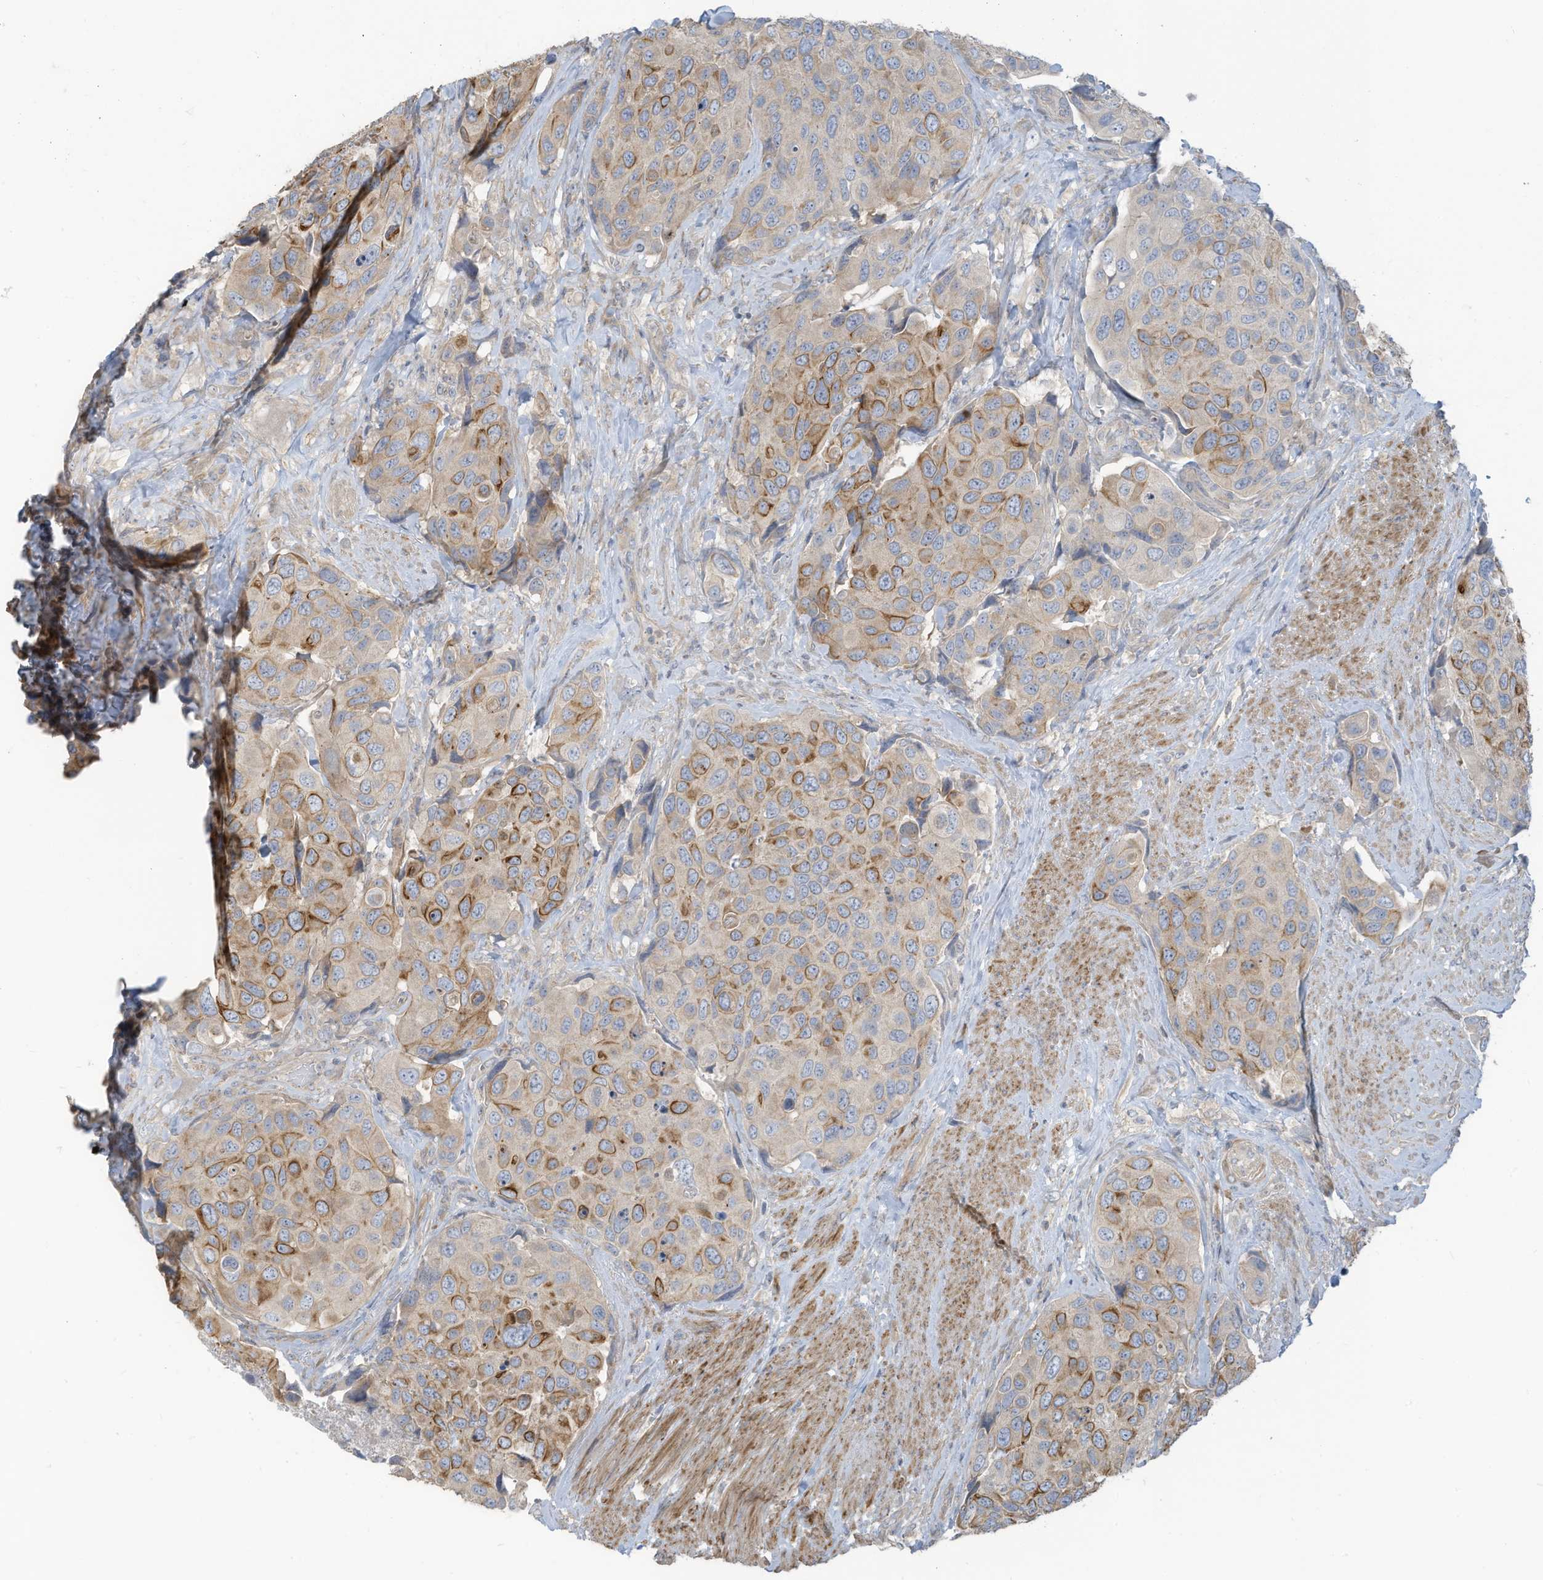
{"staining": {"intensity": "moderate", "quantity": "25%-75%", "location": "cytoplasmic/membranous"}, "tissue": "urothelial cancer", "cell_type": "Tumor cells", "image_type": "cancer", "snomed": [{"axis": "morphology", "description": "Urothelial carcinoma, High grade"}, {"axis": "topography", "description": "Urinary bladder"}], "caption": "Immunohistochemistry (IHC) of human high-grade urothelial carcinoma exhibits medium levels of moderate cytoplasmic/membranous staining in approximately 25%-75% of tumor cells.", "gene": "GTPBP2", "patient": {"sex": "male", "age": 74}}